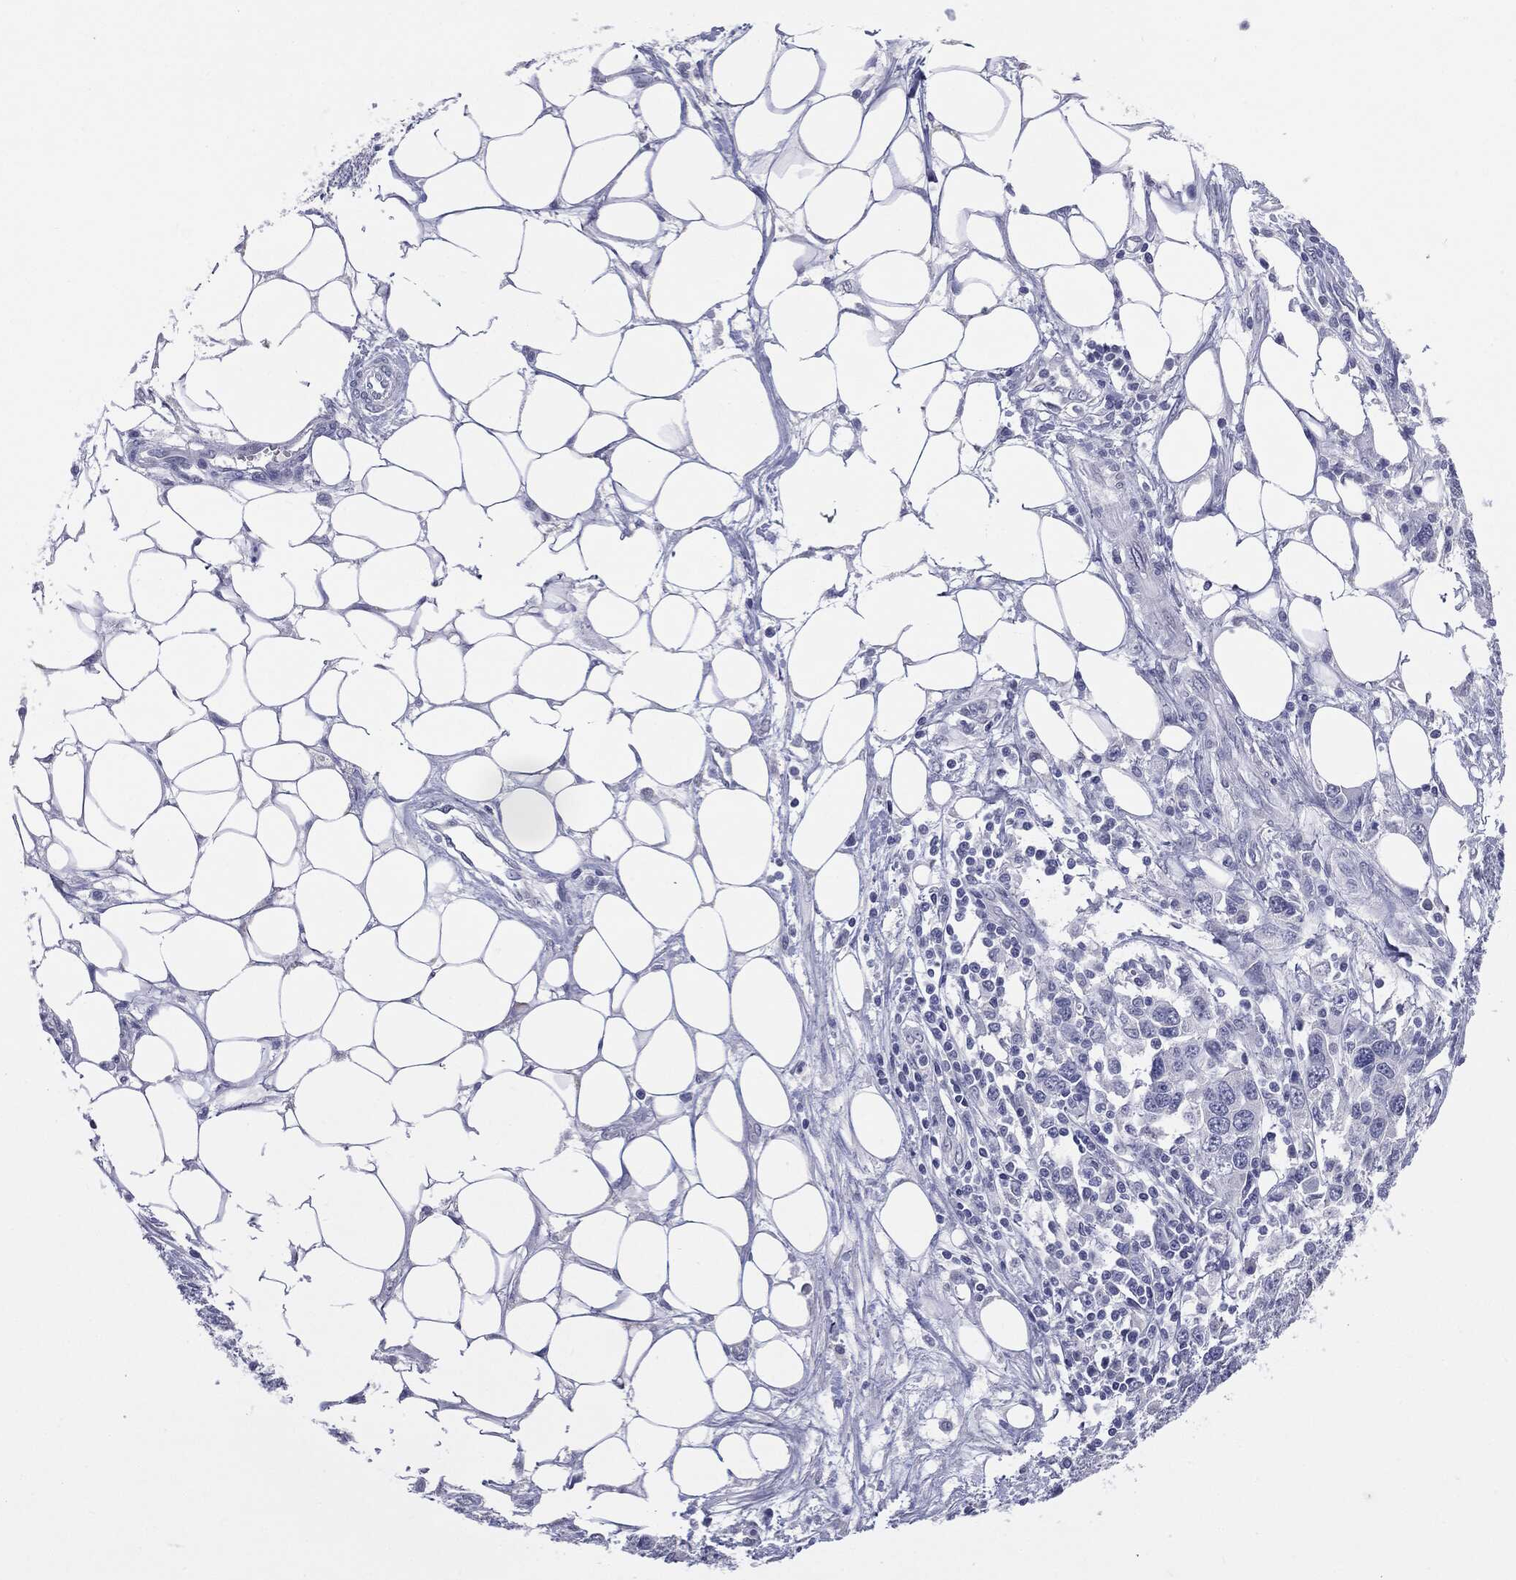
{"staining": {"intensity": "negative", "quantity": "none", "location": "none"}, "tissue": "ovarian cancer", "cell_type": "Tumor cells", "image_type": "cancer", "snomed": [{"axis": "morphology", "description": "Cystadenocarcinoma, serous, NOS"}, {"axis": "topography", "description": "Ovary"}], "caption": "A histopathology image of serous cystadenocarcinoma (ovarian) stained for a protein demonstrates no brown staining in tumor cells.", "gene": "TSHB", "patient": {"sex": "female", "age": 76}}